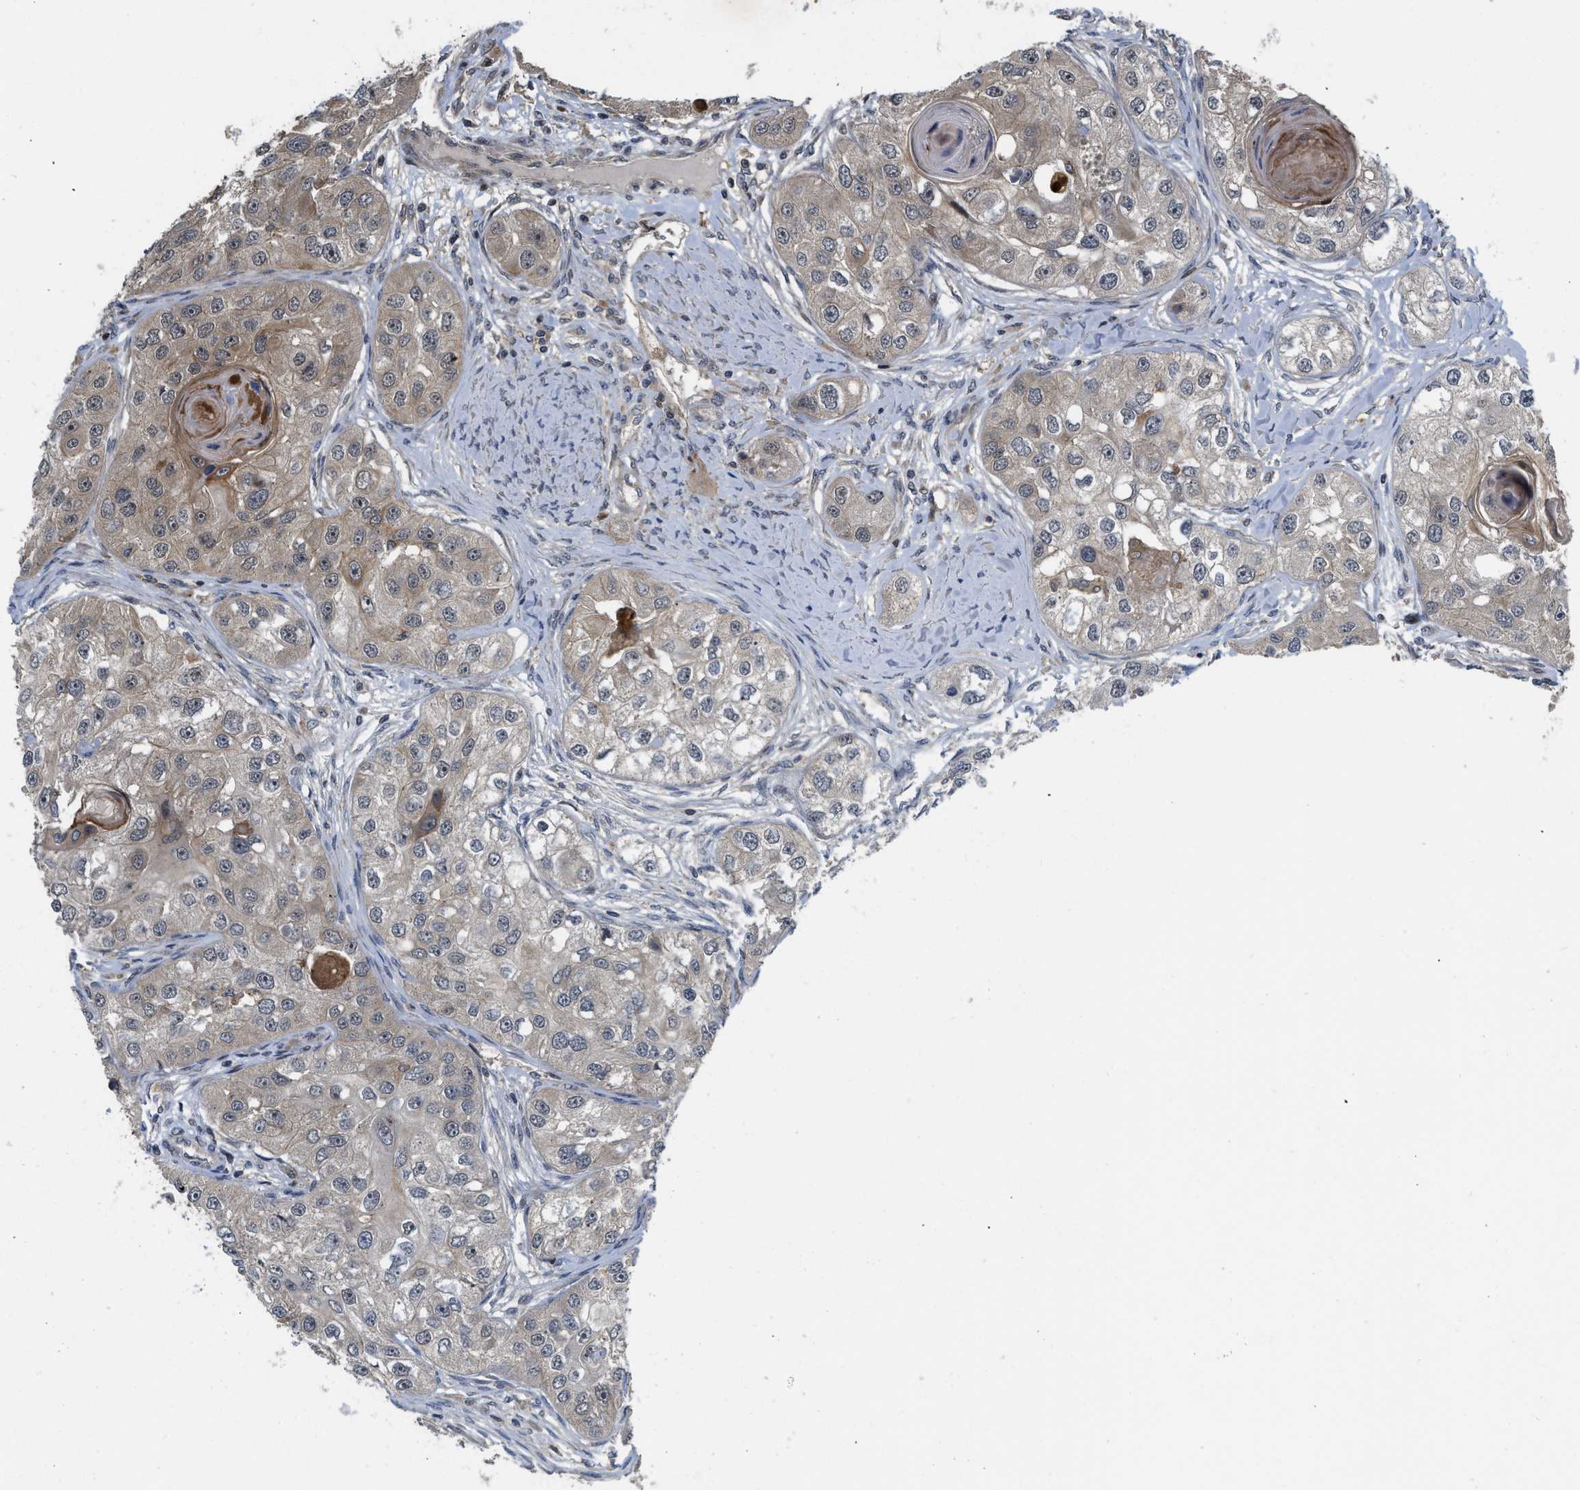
{"staining": {"intensity": "moderate", "quantity": "<25%", "location": "cytoplasmic/membranous,nuclear"}, "tissue": "head and neck cancer", "cell_type": "Tumor cells", "image_type": "cancer", "snomed": [{"axis": "morphology", "description": "Normal tissue, NOS"}, {"axis": "morphology", "description": "Squamous cell carcinoma, NOS"}, {"axis": "topography", "description": "Skeletal muscle"}, {"axis": "topography", "description": "Head-Neck"}], "caption": "Head and neck squamous cell carcinoma stained with DAB immunohistochemistry exhibits low levels of moderate cytoplasmic/membranous and nuclear staining in about <25% of tumor cells.", "gene": "DNAJC28", "patient": {"sex": "male", "age": 51}}